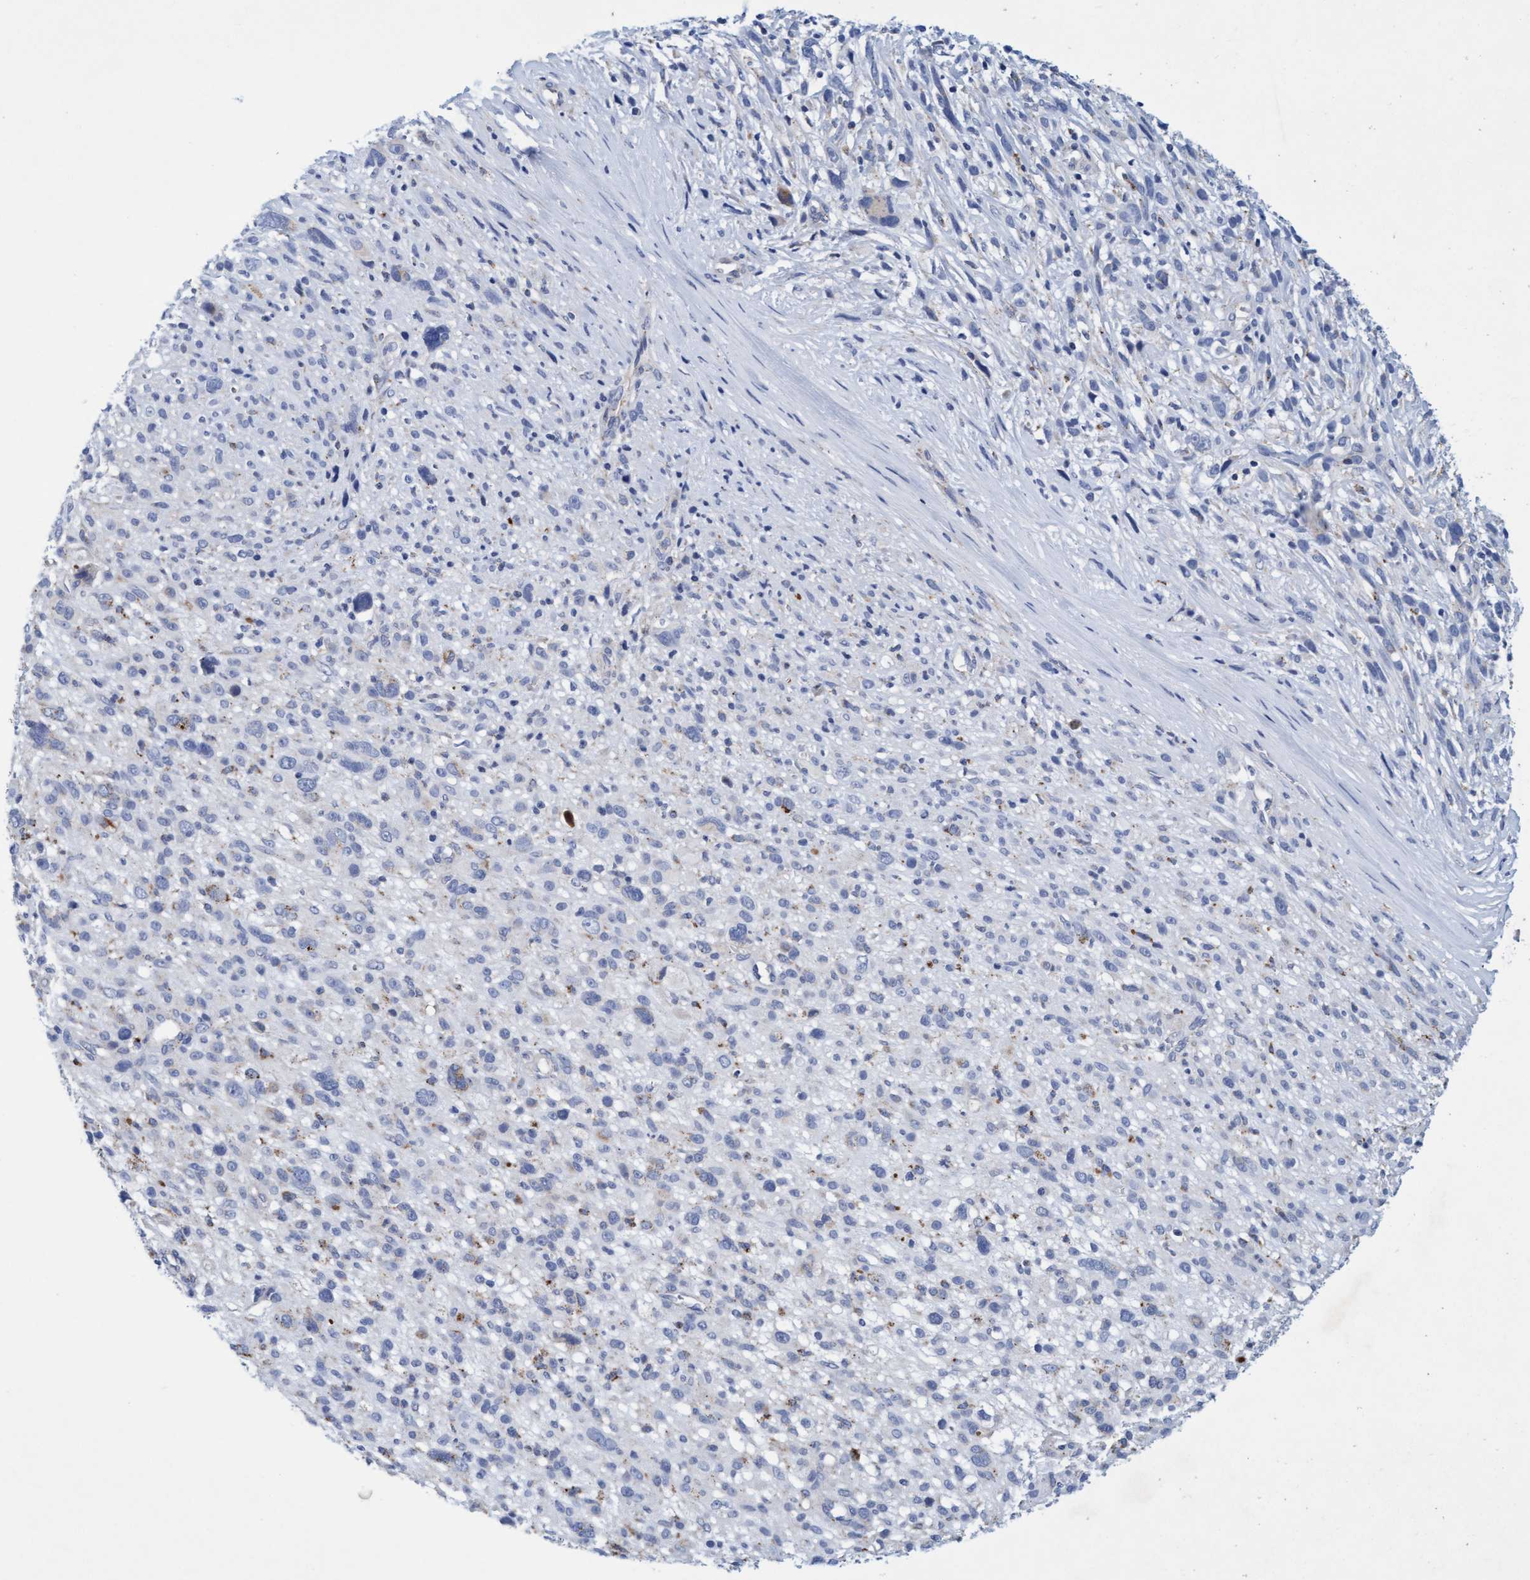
{"staining": {"intensity": "negative", "quantity": "none", "location": "none"}, "tissue": "melanoma", "cell_type": "Tumor cells", "image_type": "cancer", "snomed": [{"axis": "morphology", "description": "Malignant melanoma, NOS"}, {"axis": "topography", "description": "Skin"}], "caption": "A micrograph of melanoma stained for a protein exhibits no brown staining in tumor cells.", "gene": "SGSH", "patient": {"sex": "female", "age": 55}}